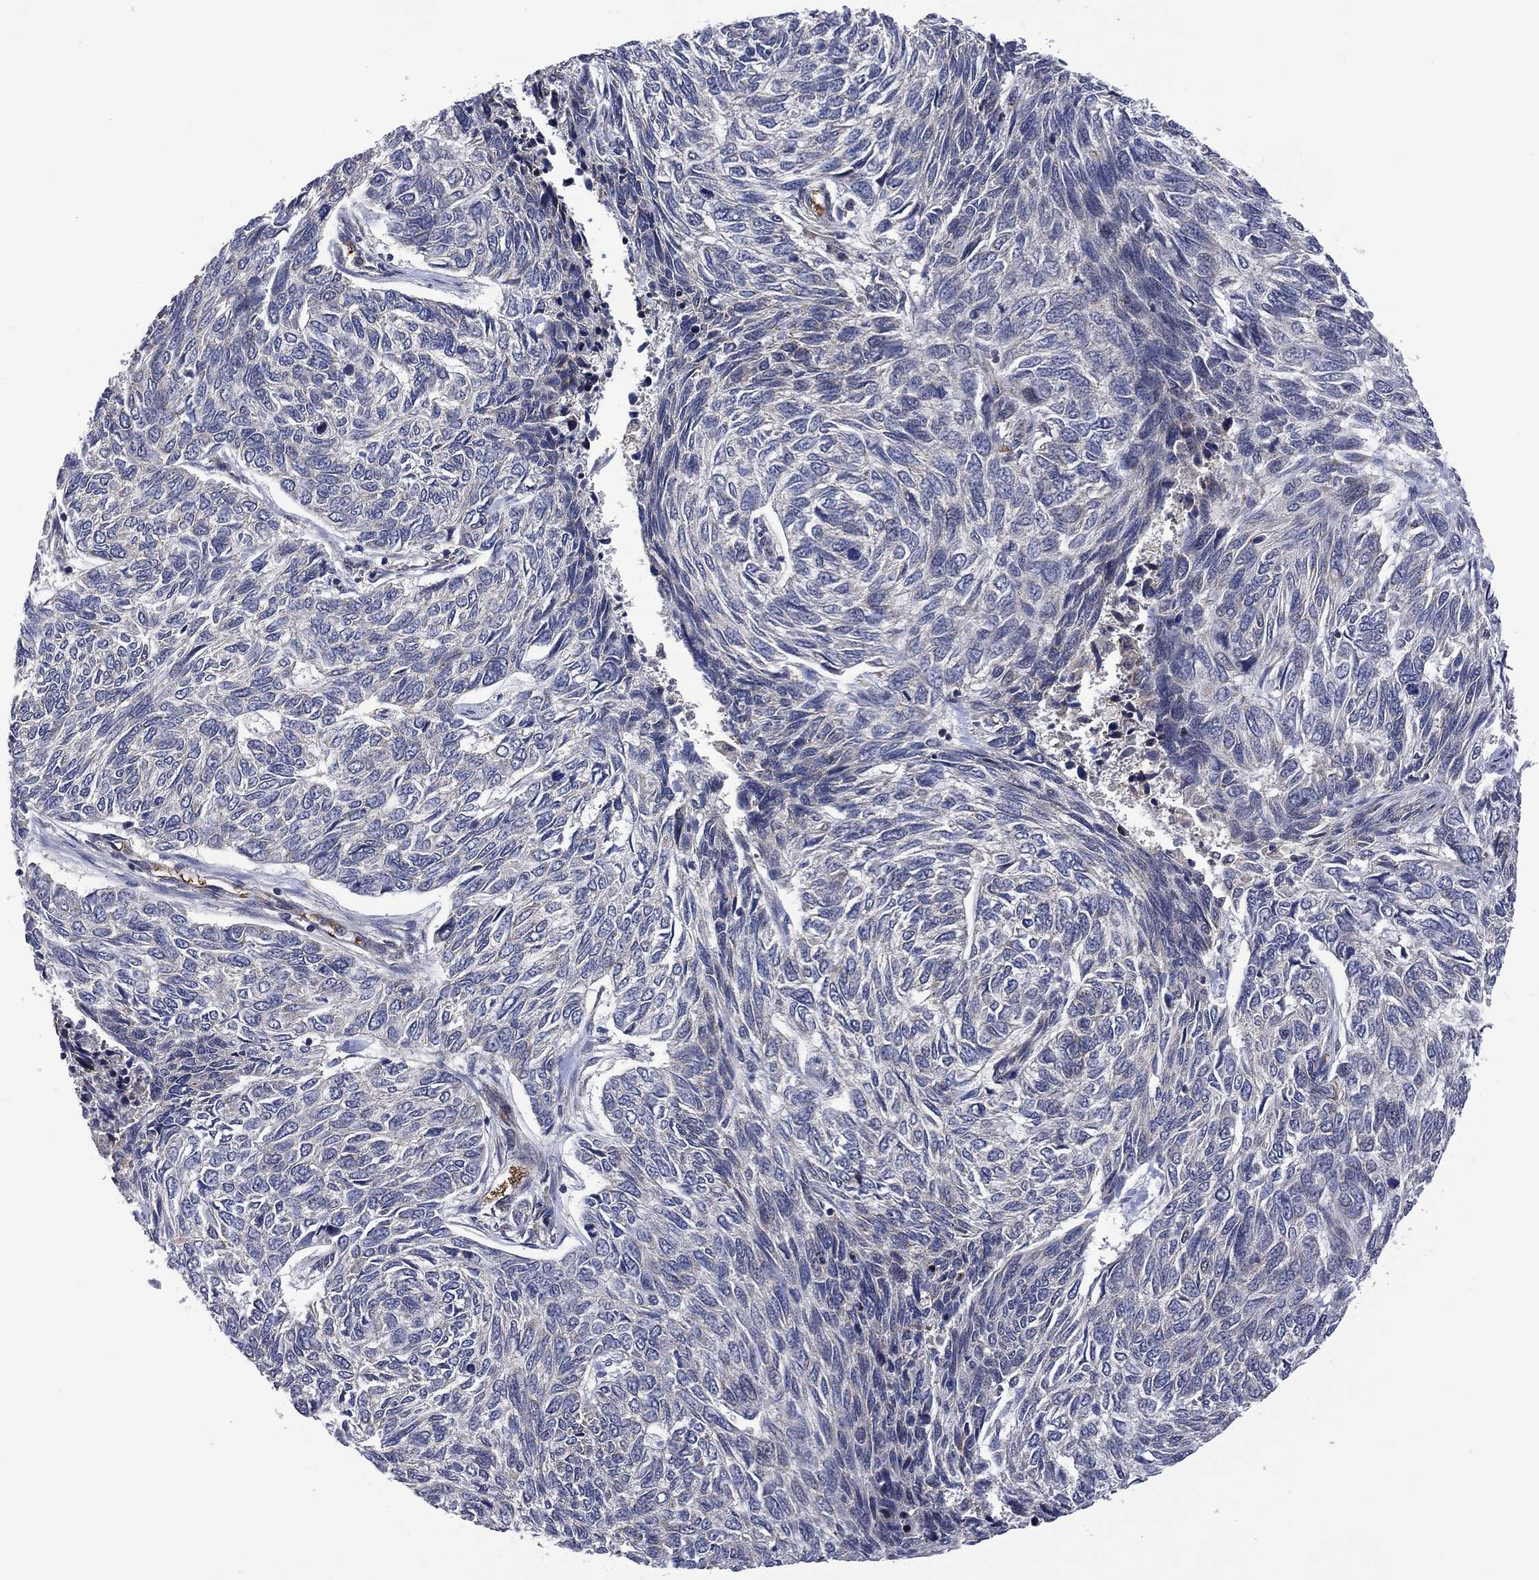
{"staining": {"intensity": "negative", "quantity": "none", "location": "none"}, "tissue": "skin cancer", "cell_type": "Tumor cells", "image_type": "cancer", "snomed": [{"axis": "morphology", "description": "Basal cell carcinoma"}, {"axis": "topography", "description": "Skin"}], "caption": "Tumor cells show no significant positivity in skin cancer (basal cell carcinoma).", "gene": "HTD2", "patient": {"sex": "female", "age": 65}}